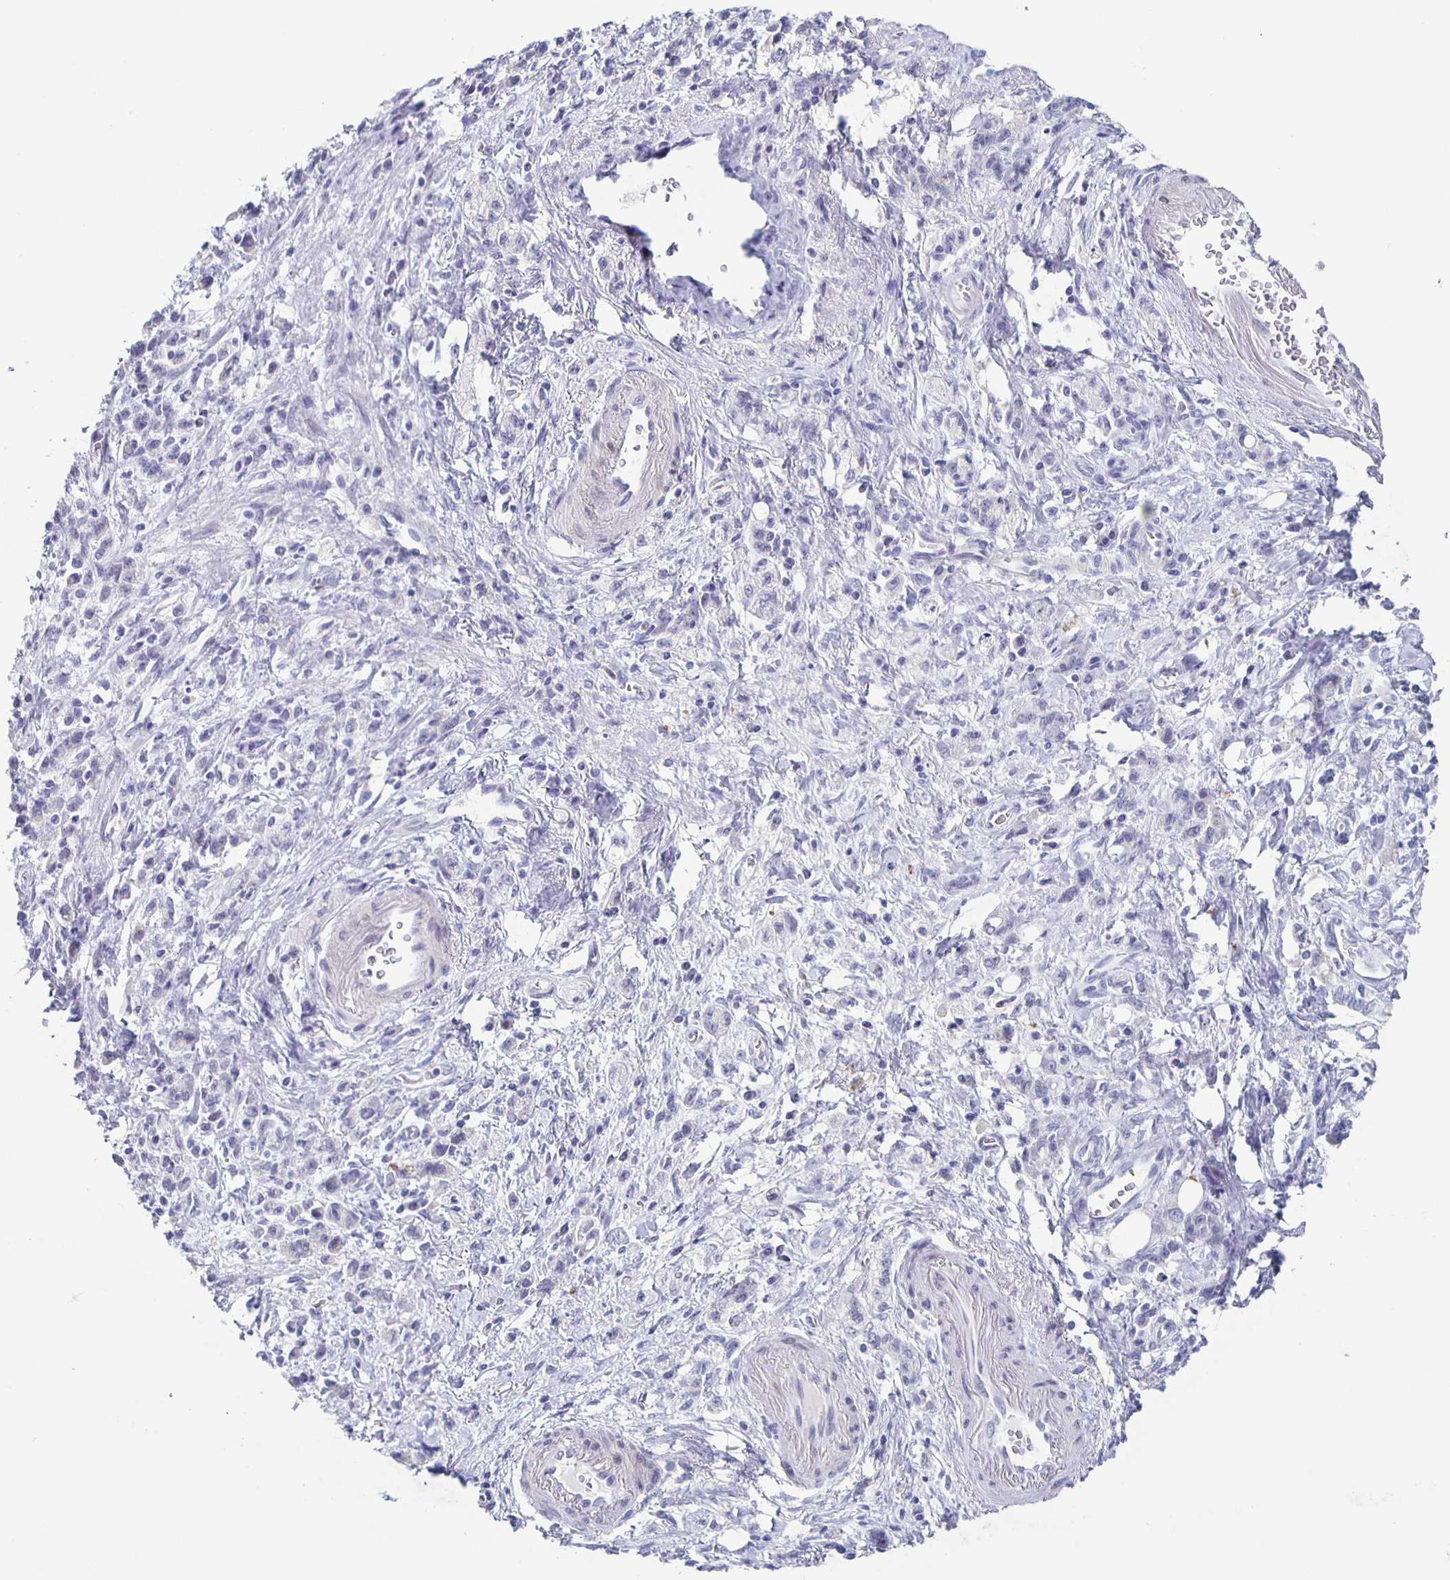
{"staining": {"intensity": "negative", "quantity": "none", "location": "none"}, "tissue": "stomach cancer", "cell_type": "Tumor cells", "image_type": "cancer", "snomed": [{"axis": "morphology", "description": "Adenocarcinoma, NOS"}, {"axis": "topography", "description": "Stomach"}], "caption": "This is an immunohistochemistry (IHC) photomicrograph of stomach cancer. There is no positivity in tumor cells.", "gene": "CARNS1", "patient": {"sex": "male", "age": 77}}